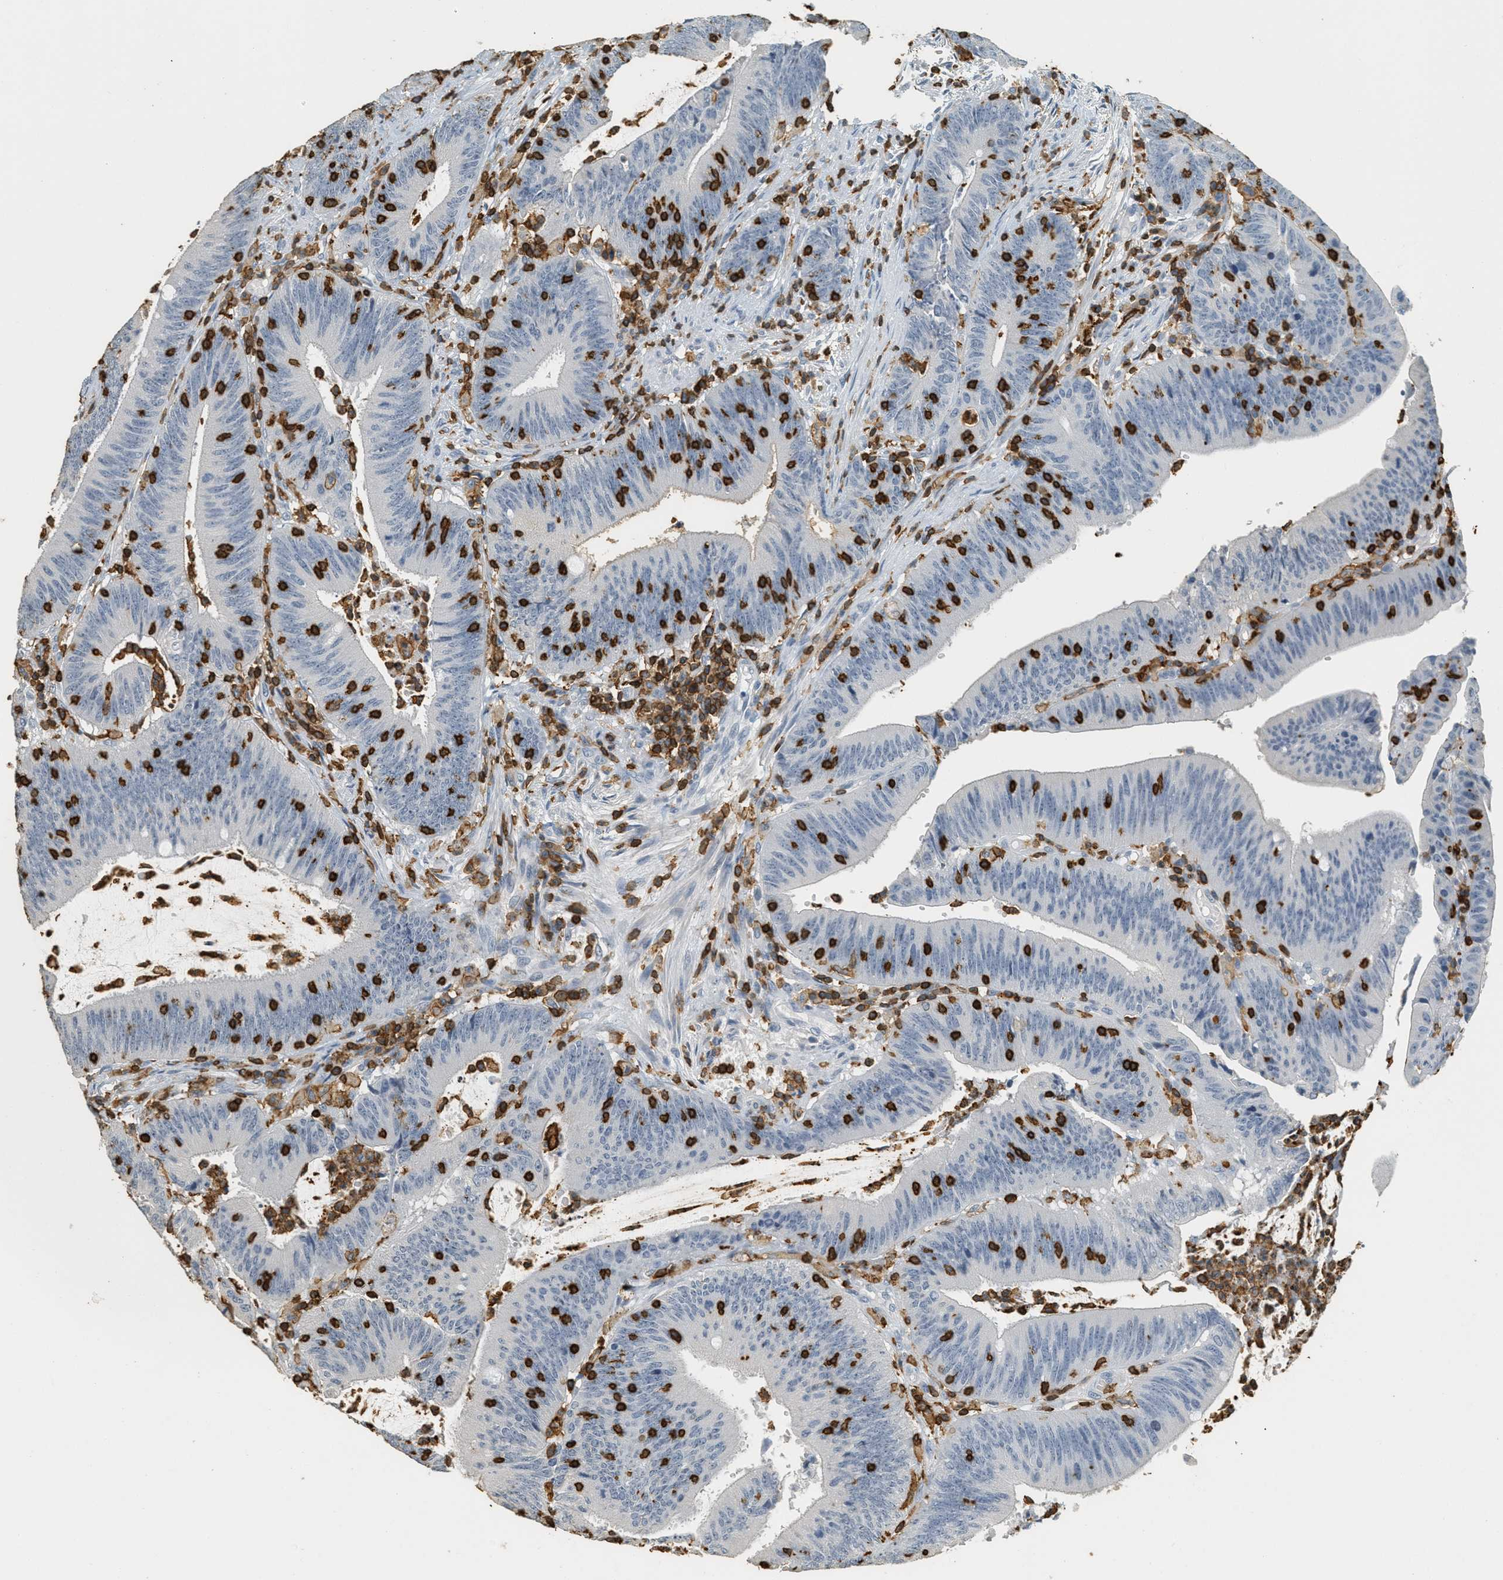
{"staining": {"intensity": "negative", "quantity": "none", "location": "none"}, "tissue": "colorectal cancer", "cell_type": "Tumor cells", "image_type": "cancer", "snomed": [{"axis": "morphology", "description": "Normal tissue, NOS"}, {"axis": "morphology", "description": "Adenocarcinoma, NOS"}, {"axis": "topography", "description": "Rectum"}], "caption": "Histopathology image shows no protein expression in tumor cells of colorectal cancer (adenocarcinoma) tissue.", "gene": "LSP1", "patient": {"sex": "female", "age": 66}}